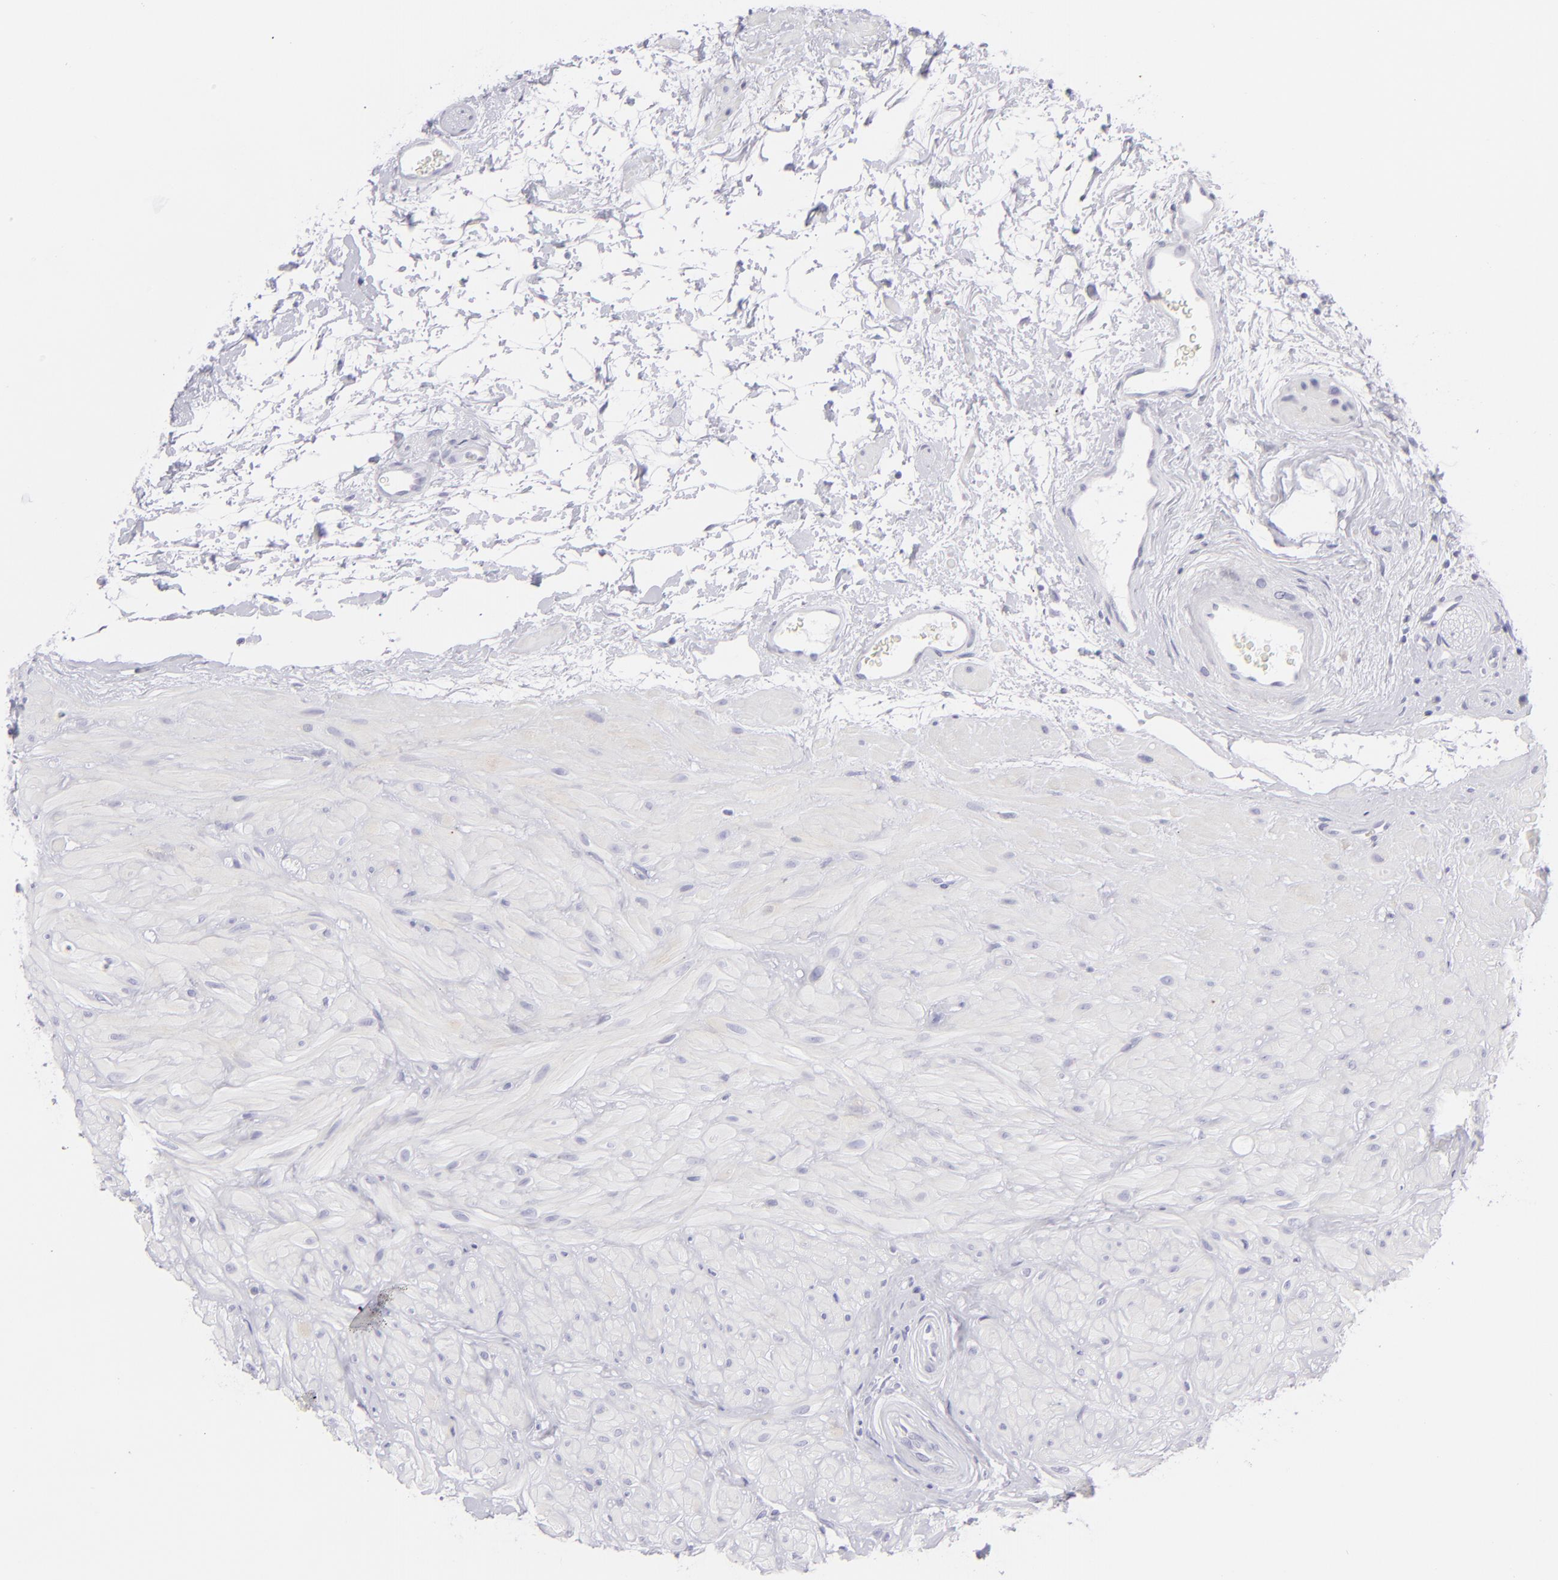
{"staining": {"intensity": "negative", "quantity": "none", "location": "none"}, "tissue": "seminal vesicle", "cell_type": "Glandular cells", "image_type": "normal", "snomed": [{"axis": "morphology", "description": "Normal tissue, NOS"}, {"axis": "topography", "description": "Seminal veicle"}], "caption": "Glandular cells show no significant protein positivity in benign seminal vesicle.", "gene": "FCER2", "patient": {"sex": "male", "age": 63}}